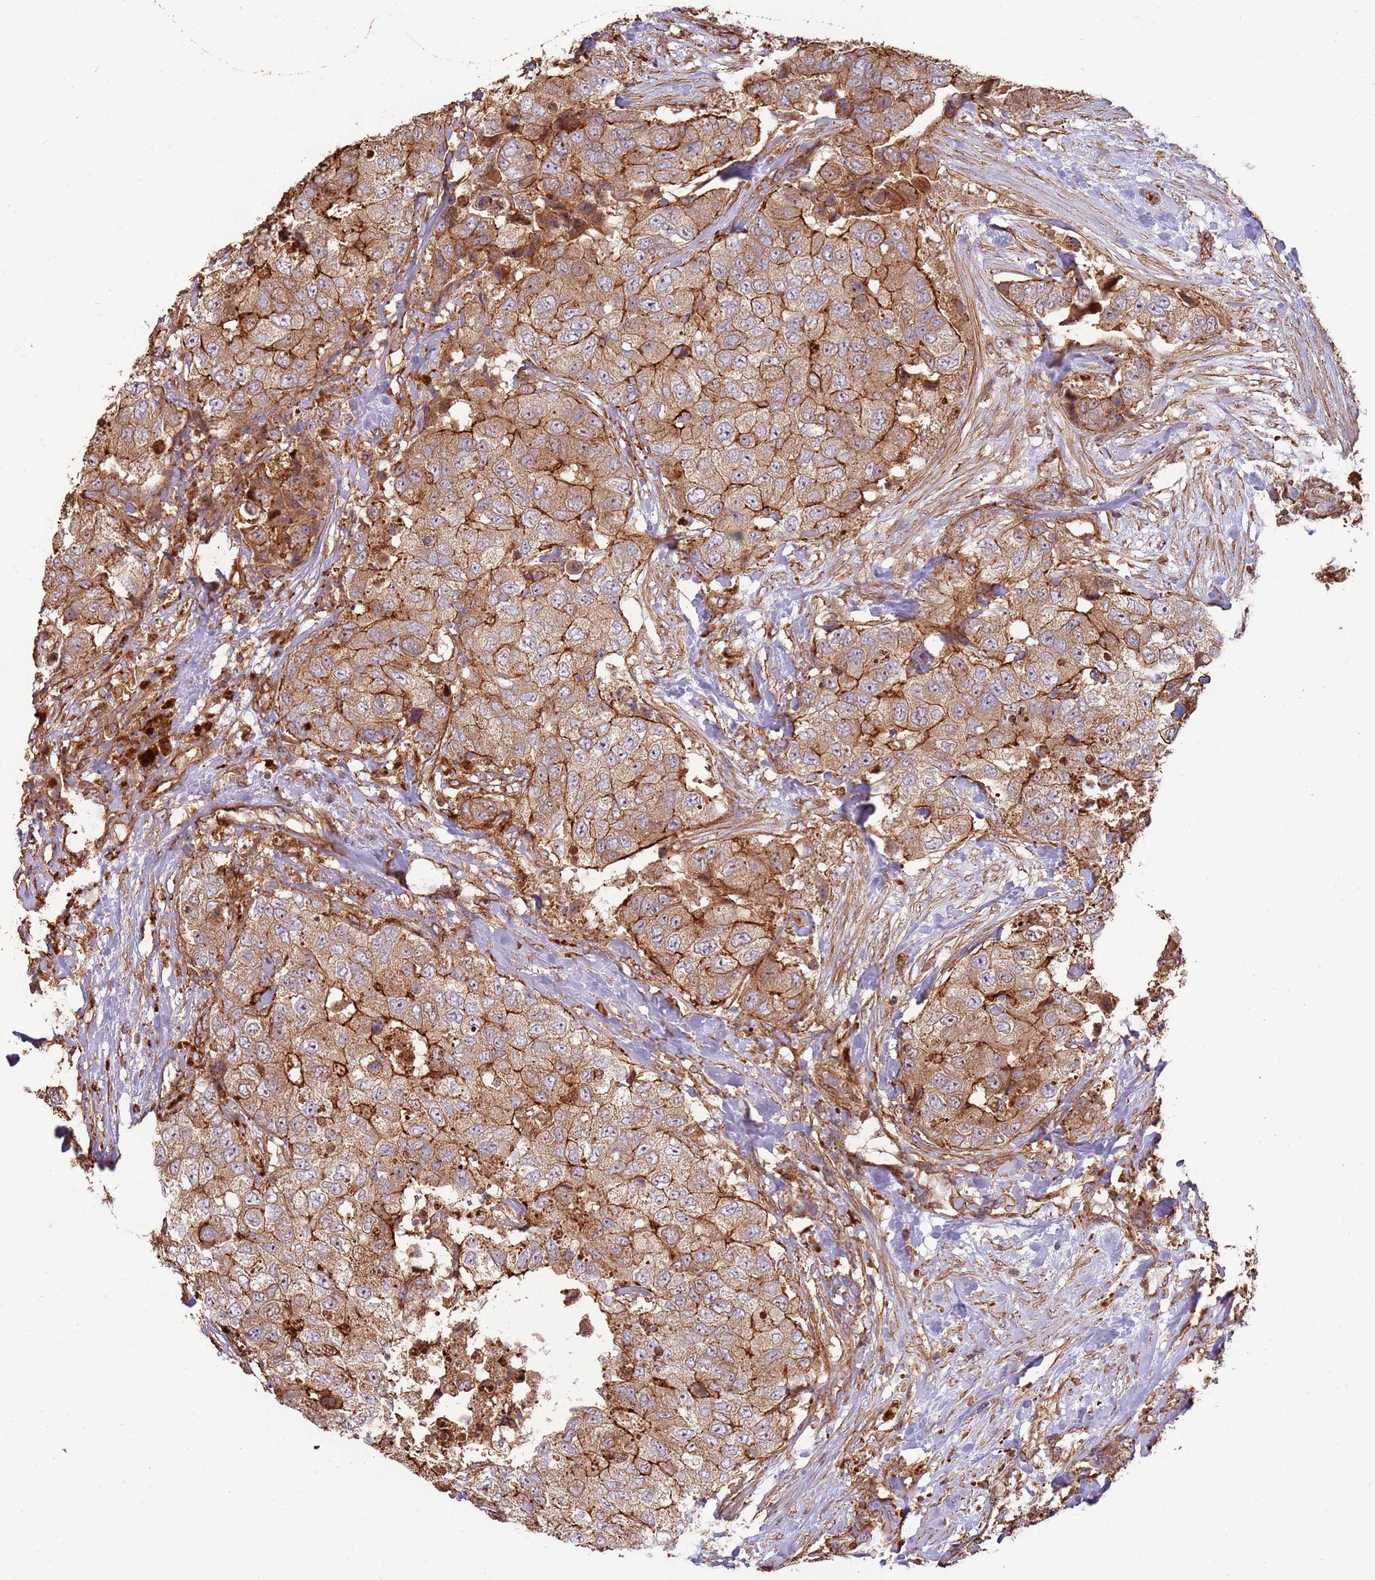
{"staining": {"intensity": "strong", "quantity": ">75%", "location": "cytoplasmic/membranous"}, "tissue": "breast cancer", "cell_type": "Tumor cells", "image_type": "cancer", "snomed": [{"axis": "morphology", "description": "Duct carcinoma"}, {"axis": "topography", "description": "Breast"}], "caption": "Breast cancer (invasive ductal carcinoma) stained with DAB immunohistochemistry (IHC) exhibits high levels of strong cytoplasmic/membranous positivity in about >75% of tumor cells.", "gene": "NDUFAF4", "patient": {"sex": "female", "age": 62}}